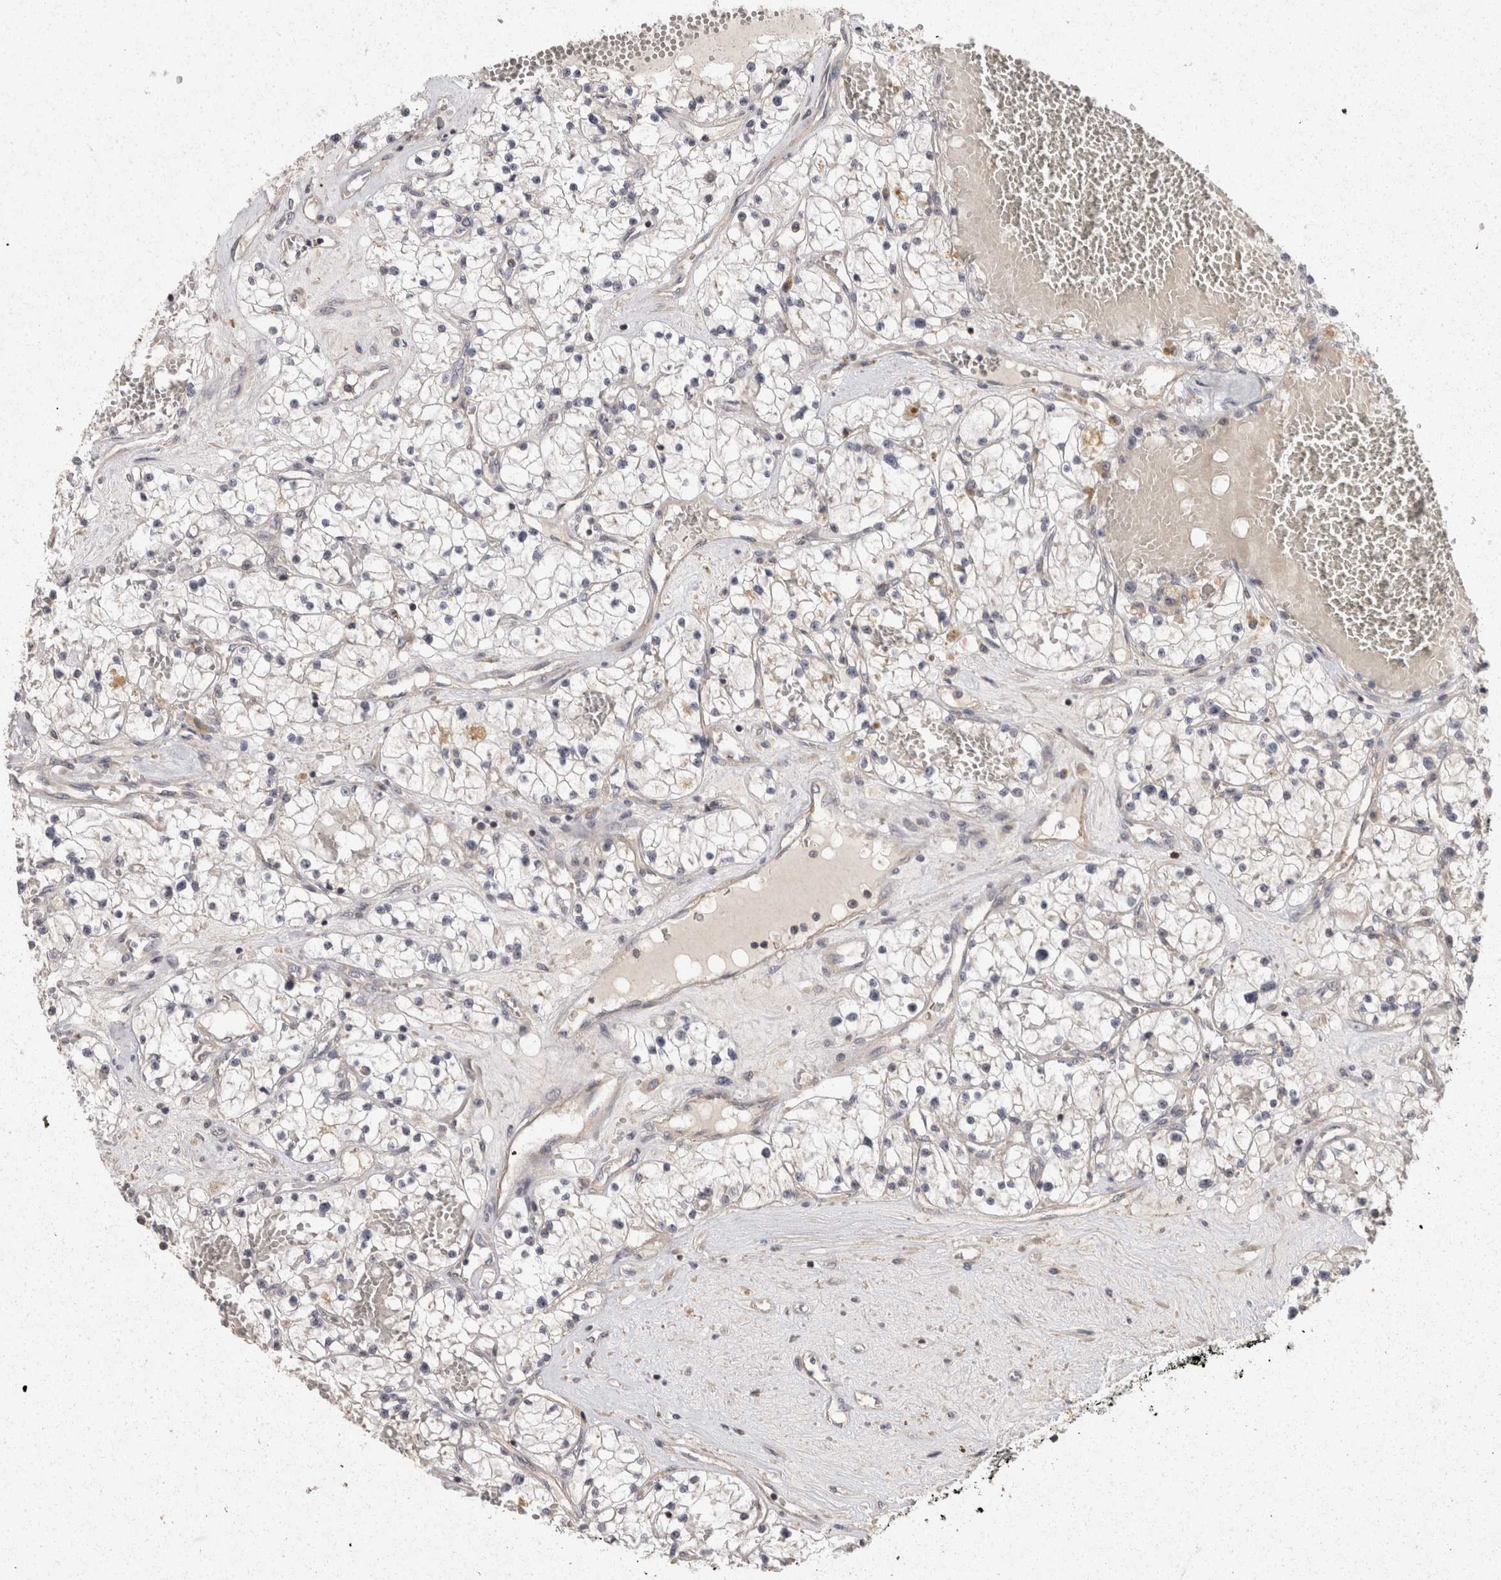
{"staining": {"intensity": "weak", "quantity": "<25%", "location": "cytoplasmic/membranous"}, "tissue": "renal cancer", "cell_type": "Tumor cells", "image_type": "cancer", "snomed": [{"axis": "morphology", "description": "Normal tissue, NOS"}, {"axis": "morphology", "description": "Adenocarcinoma, NOS"}, {"axis": "topography", "description": "Kidney"}], "caption": "Tumor cells are negative for brown protein staining in renal adenocarcinoma. (Stains: DAB IHC with hematoxylin counter stain, Microscopy: brightfield microscopy at high magnification).", "gene": "ACAT2", "patient": {"sex": "male", "age": 68}}